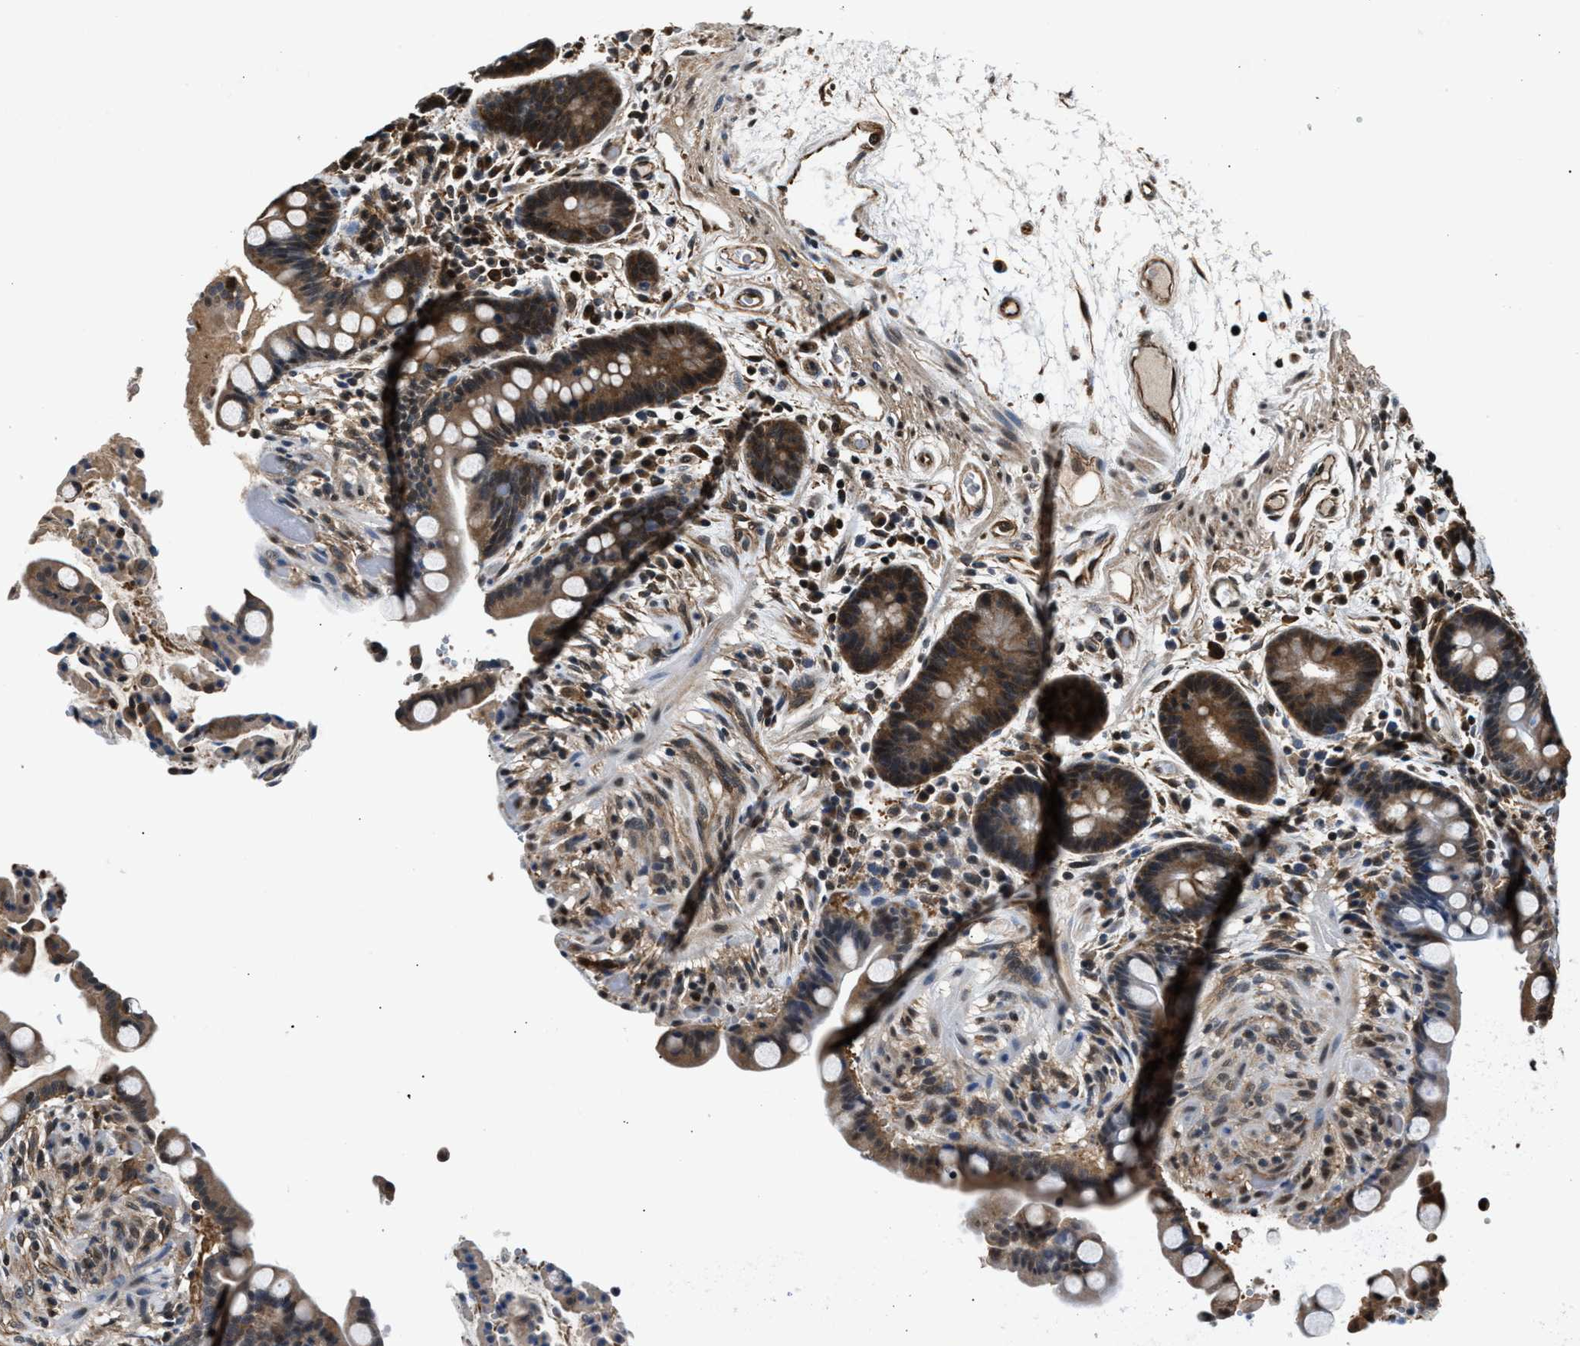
{"staining": {"intensity": "moderate", "quantity": ">75%", "location": "cytoplasmic/membranous"}, "tissue": "colon", "cell_type": "Endothelial cells", "image_type": "normal", "snomed": [{"axis": "morphology", "description": "Normal tissue, NOS"}, {"axis": "topography", "description": "Colon"}], "caption": "This micrograph exhibits immunohistochemistry (IHC) staining of normal colon, with medium moderate cytoplasmic/membranous expression in approximately >75% of endothelial cells.", "gene": "RBM33", "patient": {"sex": "male", "age": 73}}